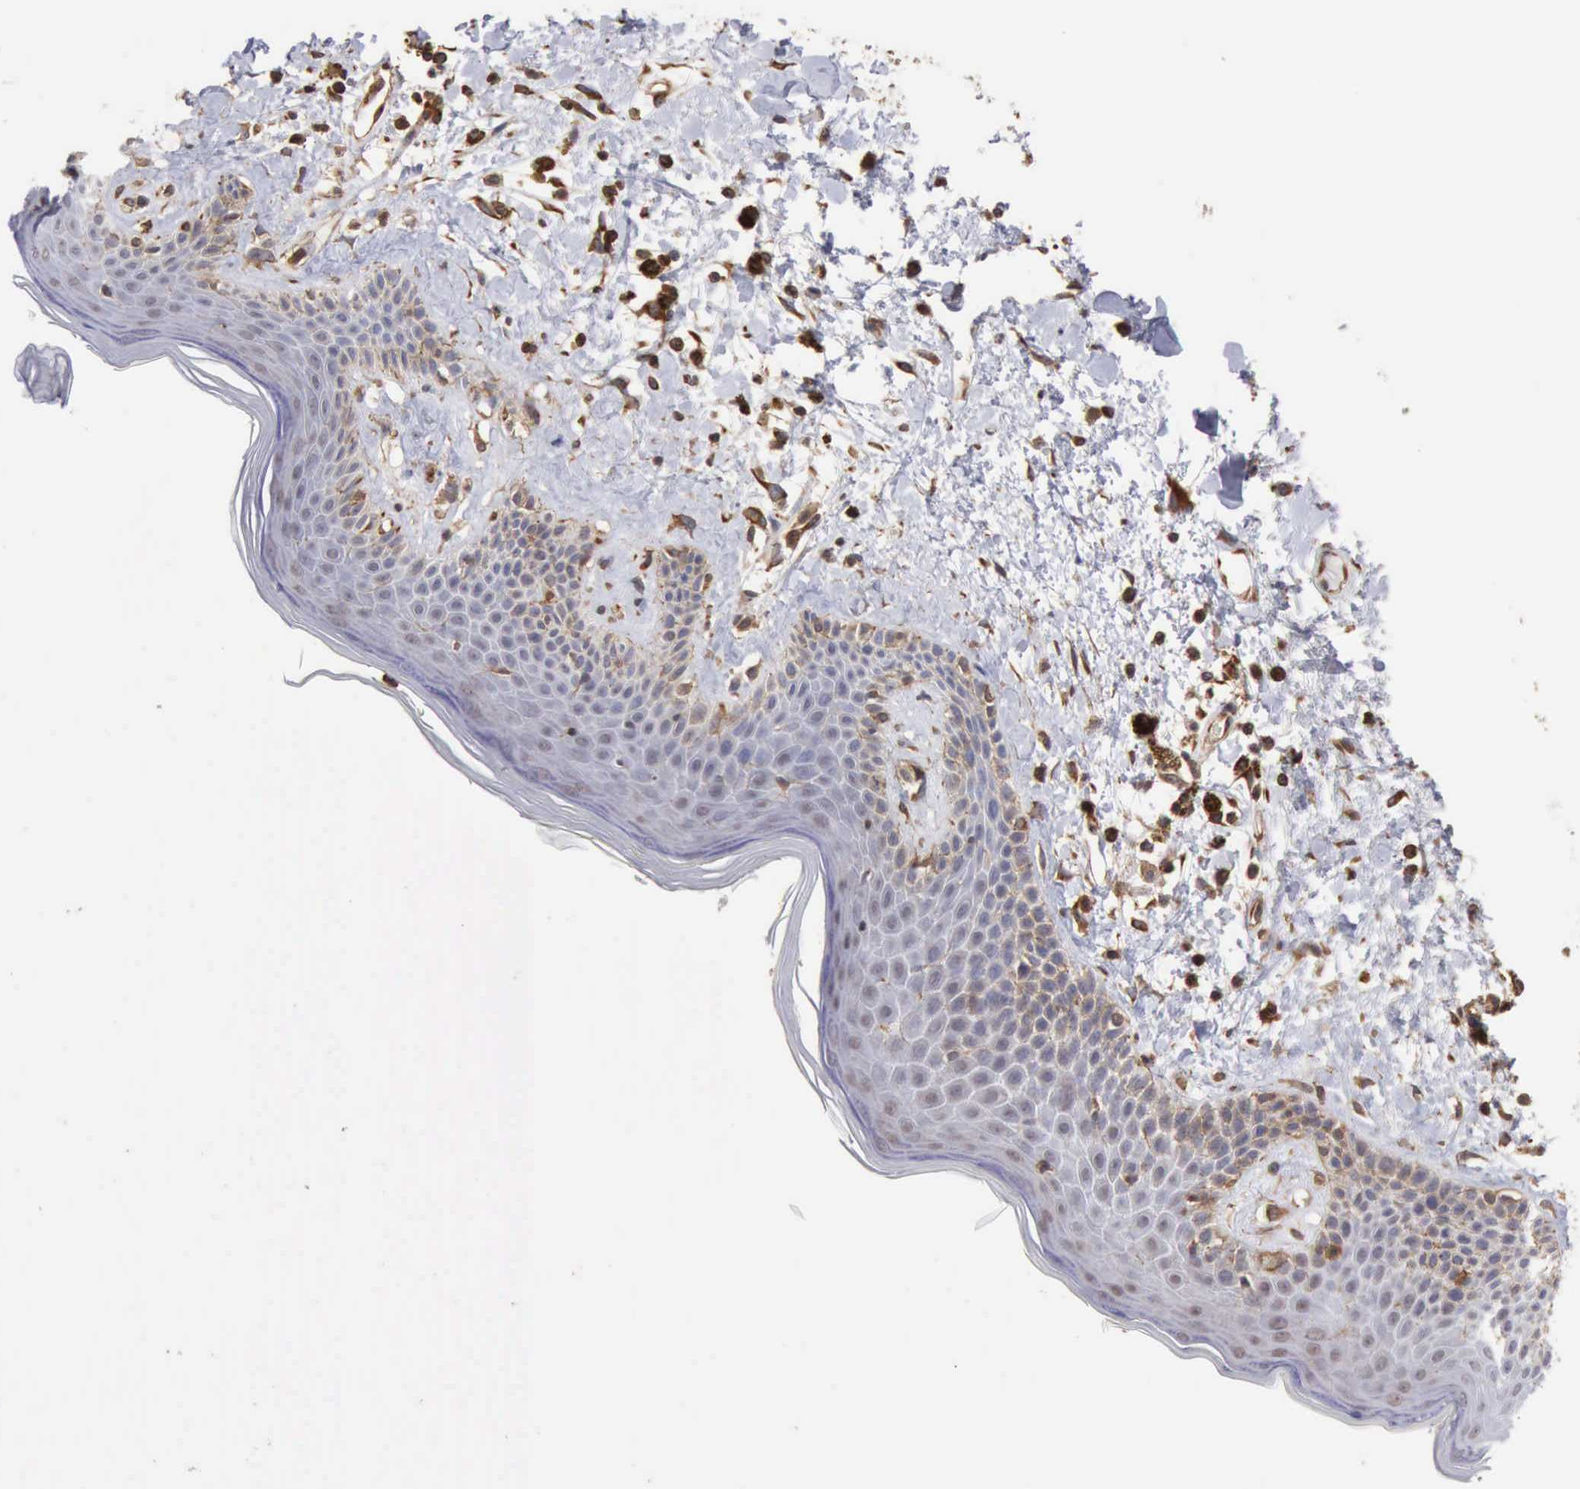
{"staining": {"intensity": "weak", "quantity": "<25%", "location": "cytoplasmic/membranous"}, "tissue": "skin", "cell_type": "Epidermal cells", "image_type": "normal", "snomed": [{"axis": "morphology", "description": "Normal tissue, NOS"}, {"axis": "topography", "description": "Anal"}], "caption": "Immunohistochemical staining of unremarkable human skin demonstrates no significant positivity in epidermal cells. Nuclei are stained in blue.", "gene": "GPR101", "patient": {"sex": "female", "age": 78}}